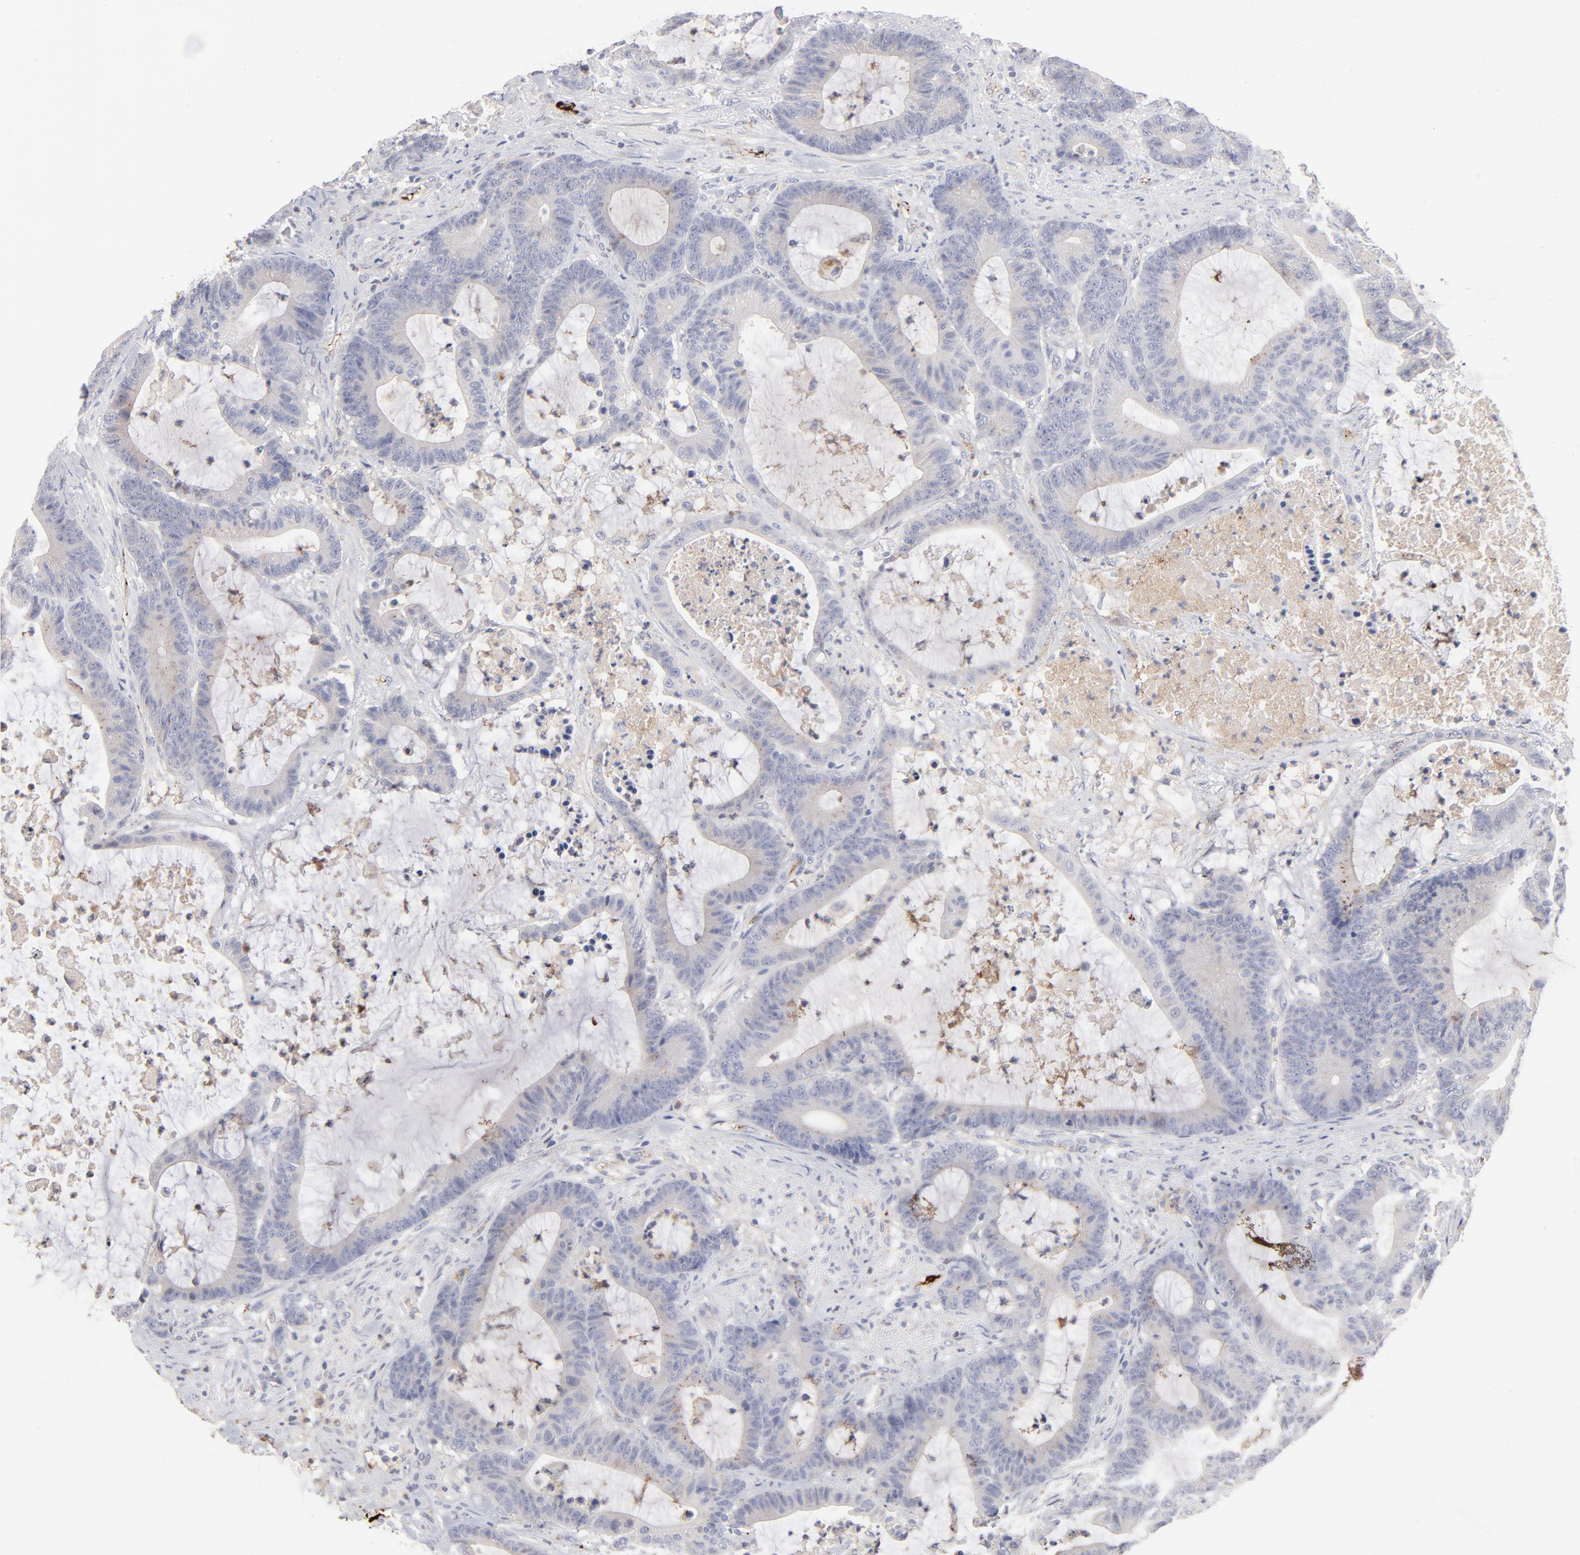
{"staining": {"intensity": "negative", "quantity": "none", "location": "none"}, "tissue": "colorectal cancer", "cell_type": "Tumor cells", "image_type": "cancer", "snomed": [{"axis": "morphology", "description": "Adenocarcinoma, NOS"}, {"axis": "topography", "description": "Colon"}], "caption": "IHC of colorectal adenocarcinoma exhibits no expression in tumor cells.", "gene": "CCR3", "patient": {"sex": "female", "age": 84}}